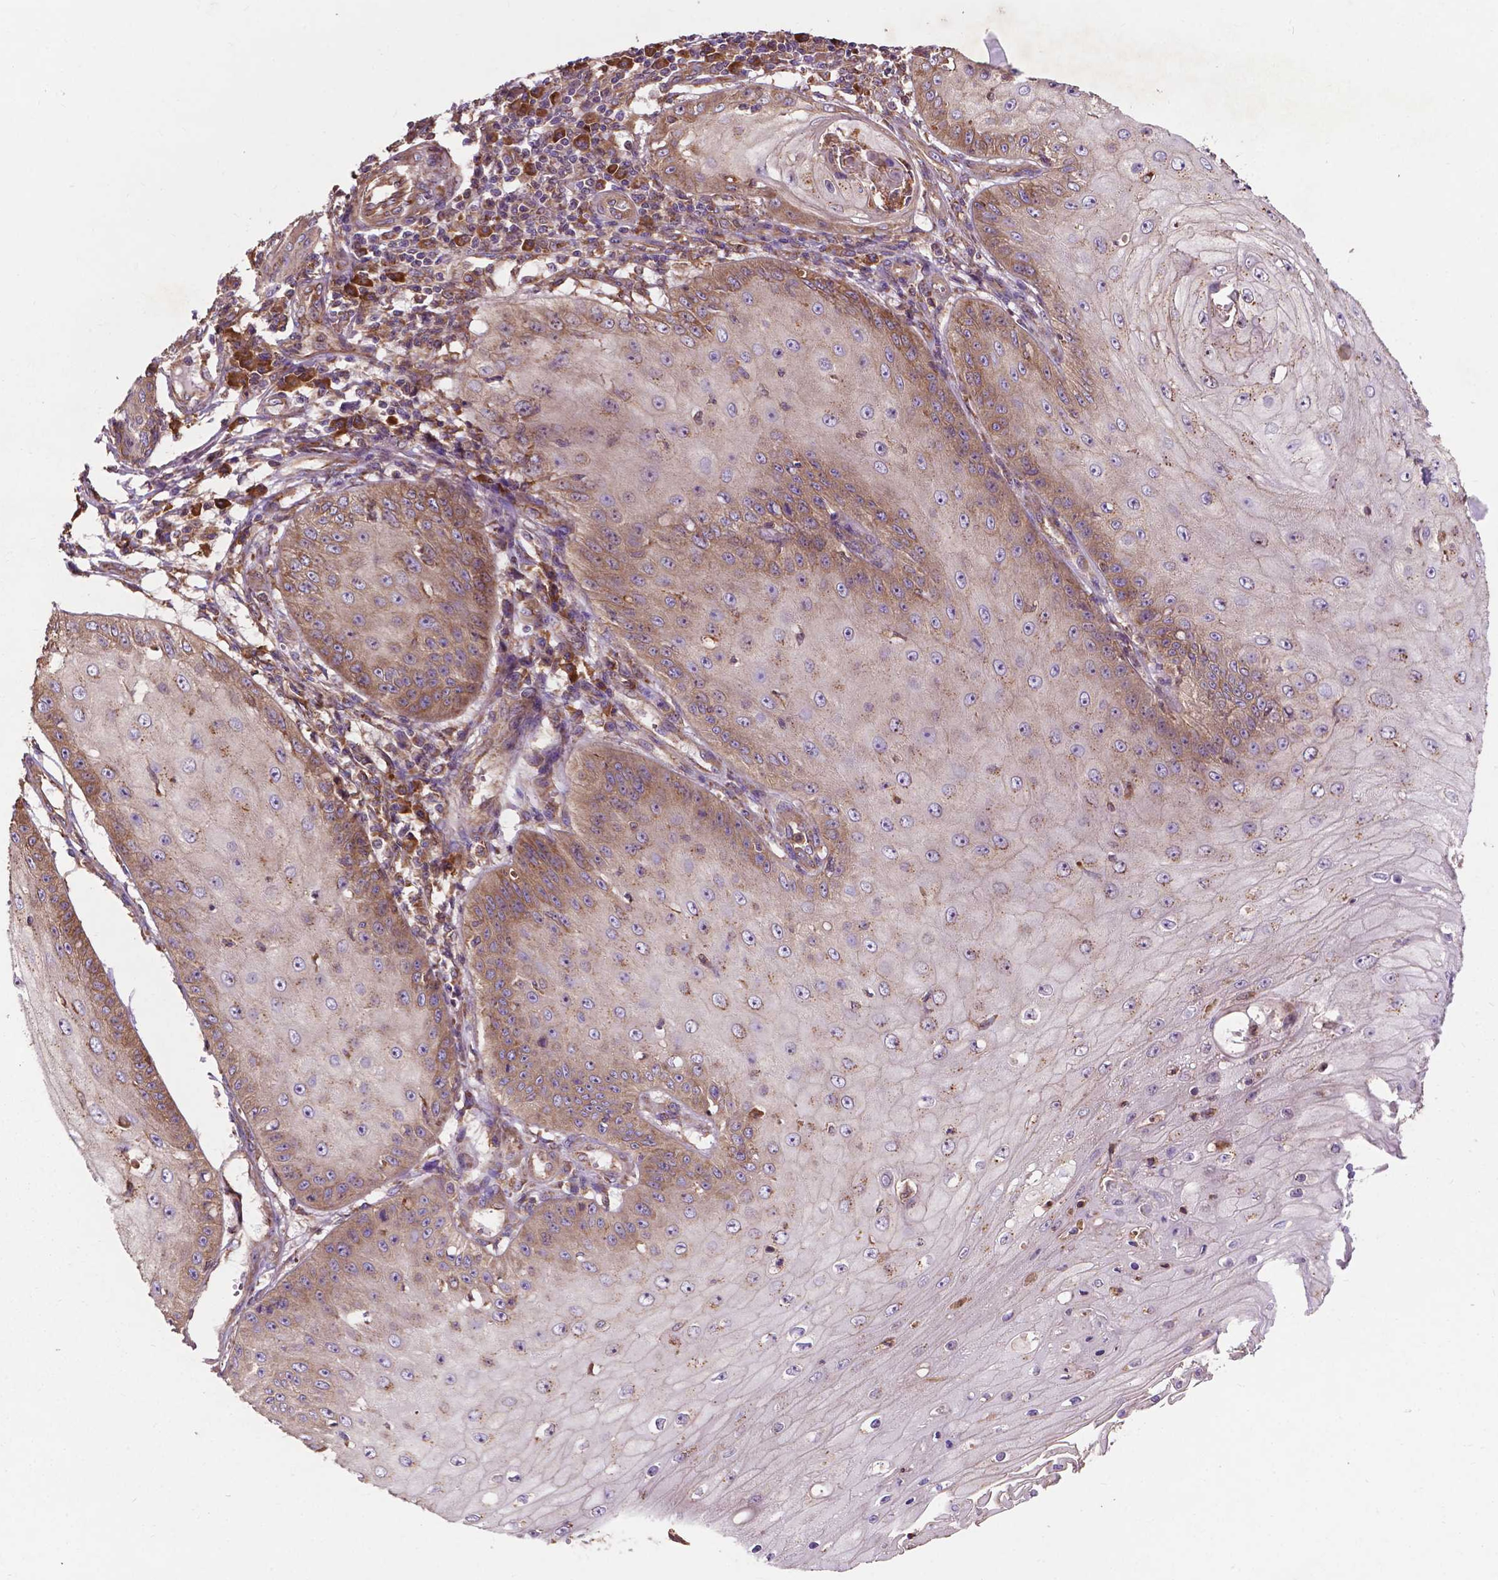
{"staining": {"intensity": "weak", "quantity": "25%-75%", "location": "cytoplasmic/membranous"}, "tissue": "skin cancer", "cell_type": "Tumor cells", "image_type": "cancer", "snomed": [{"axis": "morphology", "description": "Squamous cell carcinoma, NOS"}, {"axis": "topography", "description": "Skin"}], "caption": "A brown stain labels weak cytoplasmic/membranous expression of a protein in skin squamous cell carcinoma tumor cells.", "gene": "CCDC71L", "patient": {"sex": "male", "age": 70}}